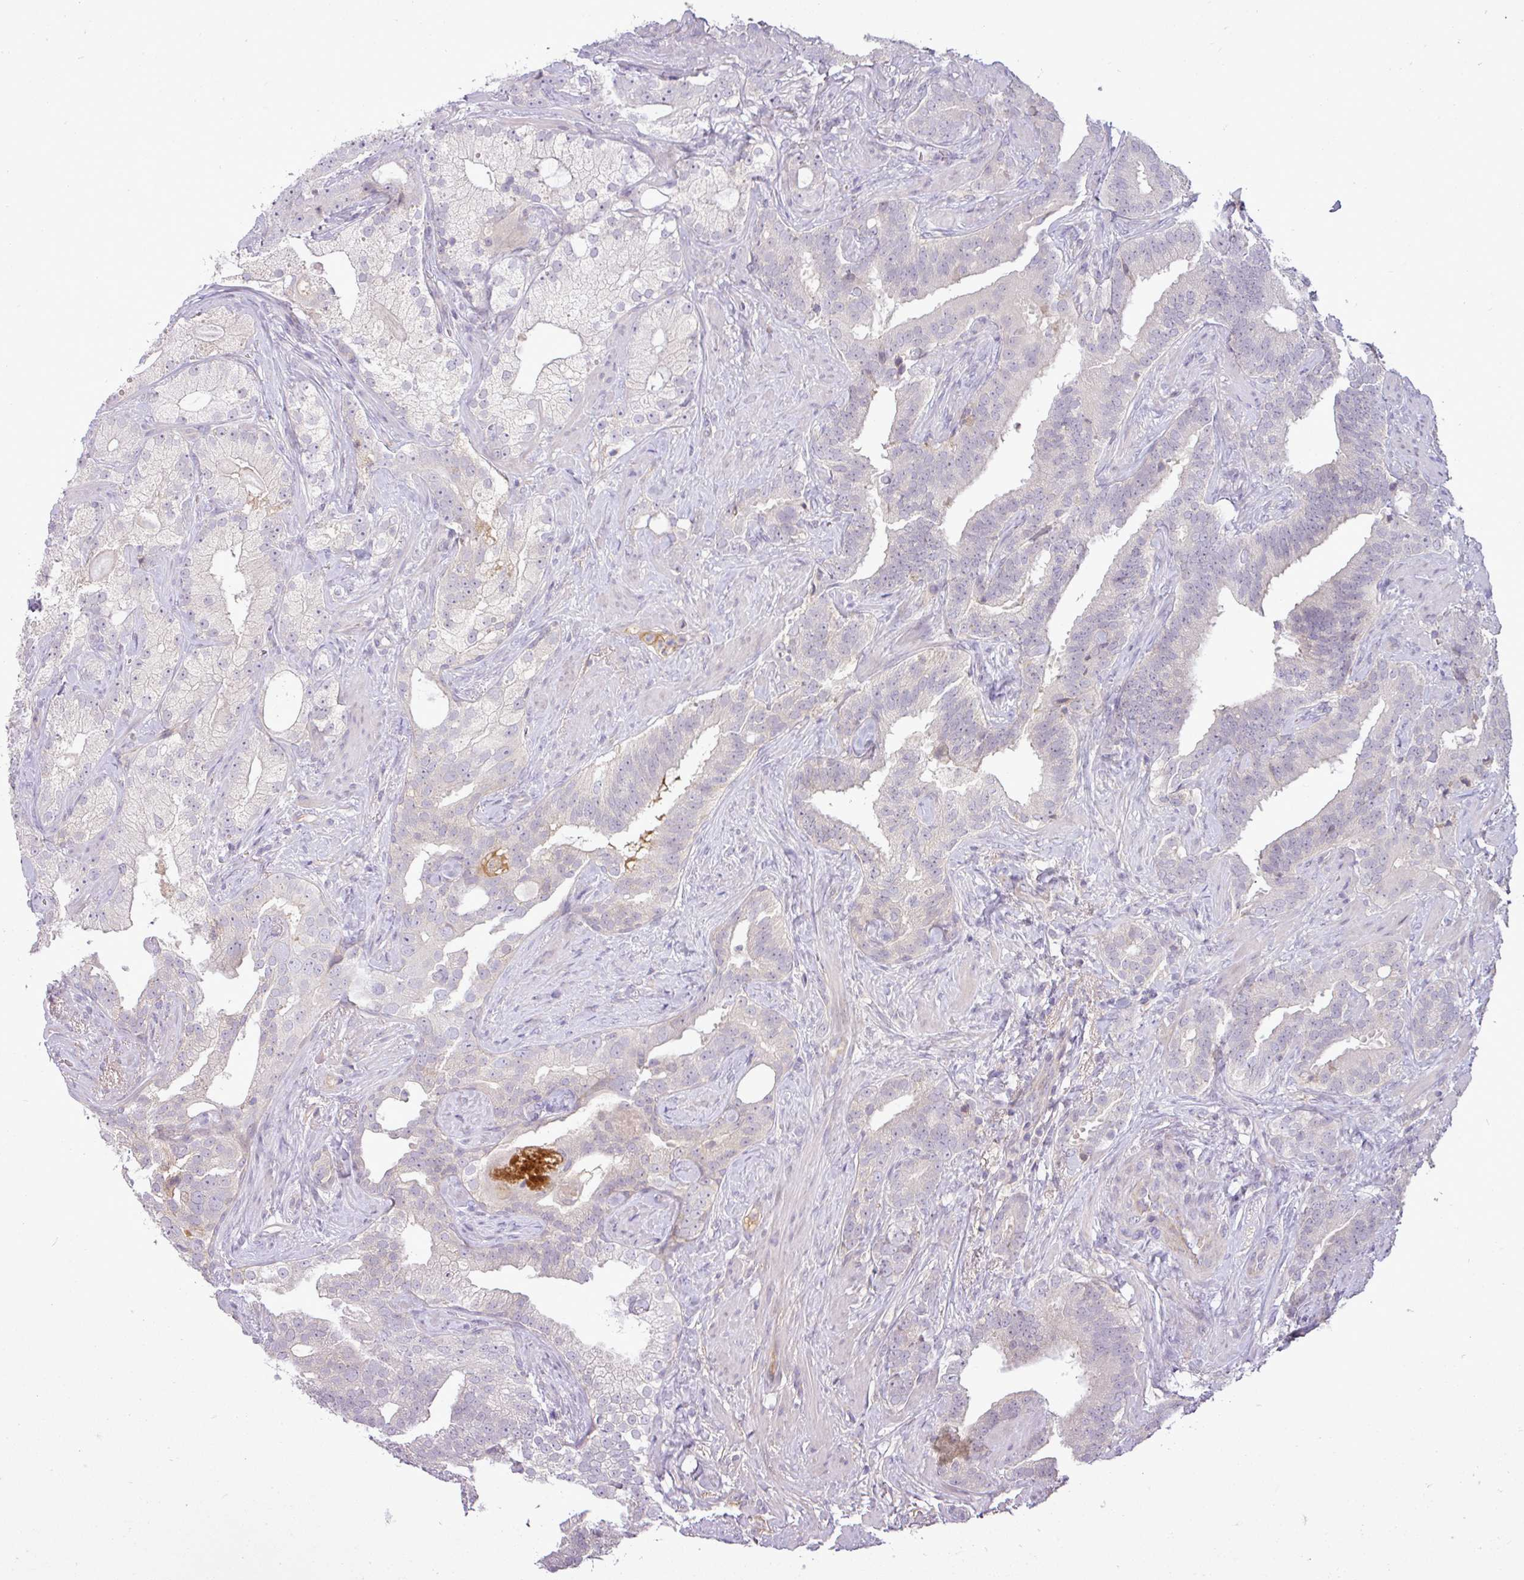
{"staining": {"intensity": "weak", "quantity": "25%-75%", "location": "cytoplasmic/membranous"}, "tissue": "prostate cancer", "cell_type": "Tumor cells", "image_type": "cancer", "snomed": [{"axis": "morphology", "description": "Adenocarcinoma, High grade"}, {"axis": "topography", "description": "Prostate"}], "caption": "High-power microscopy captured an immunohistochemistry (IHC) micrograph of high-grade adenocarcinoma (prostate), revealing weak cytoplasmic/membranous staining in approximately 25%-75% of tumor cells.", "gene": "APOM", "patient": {"sex": "male", "age": 64}}